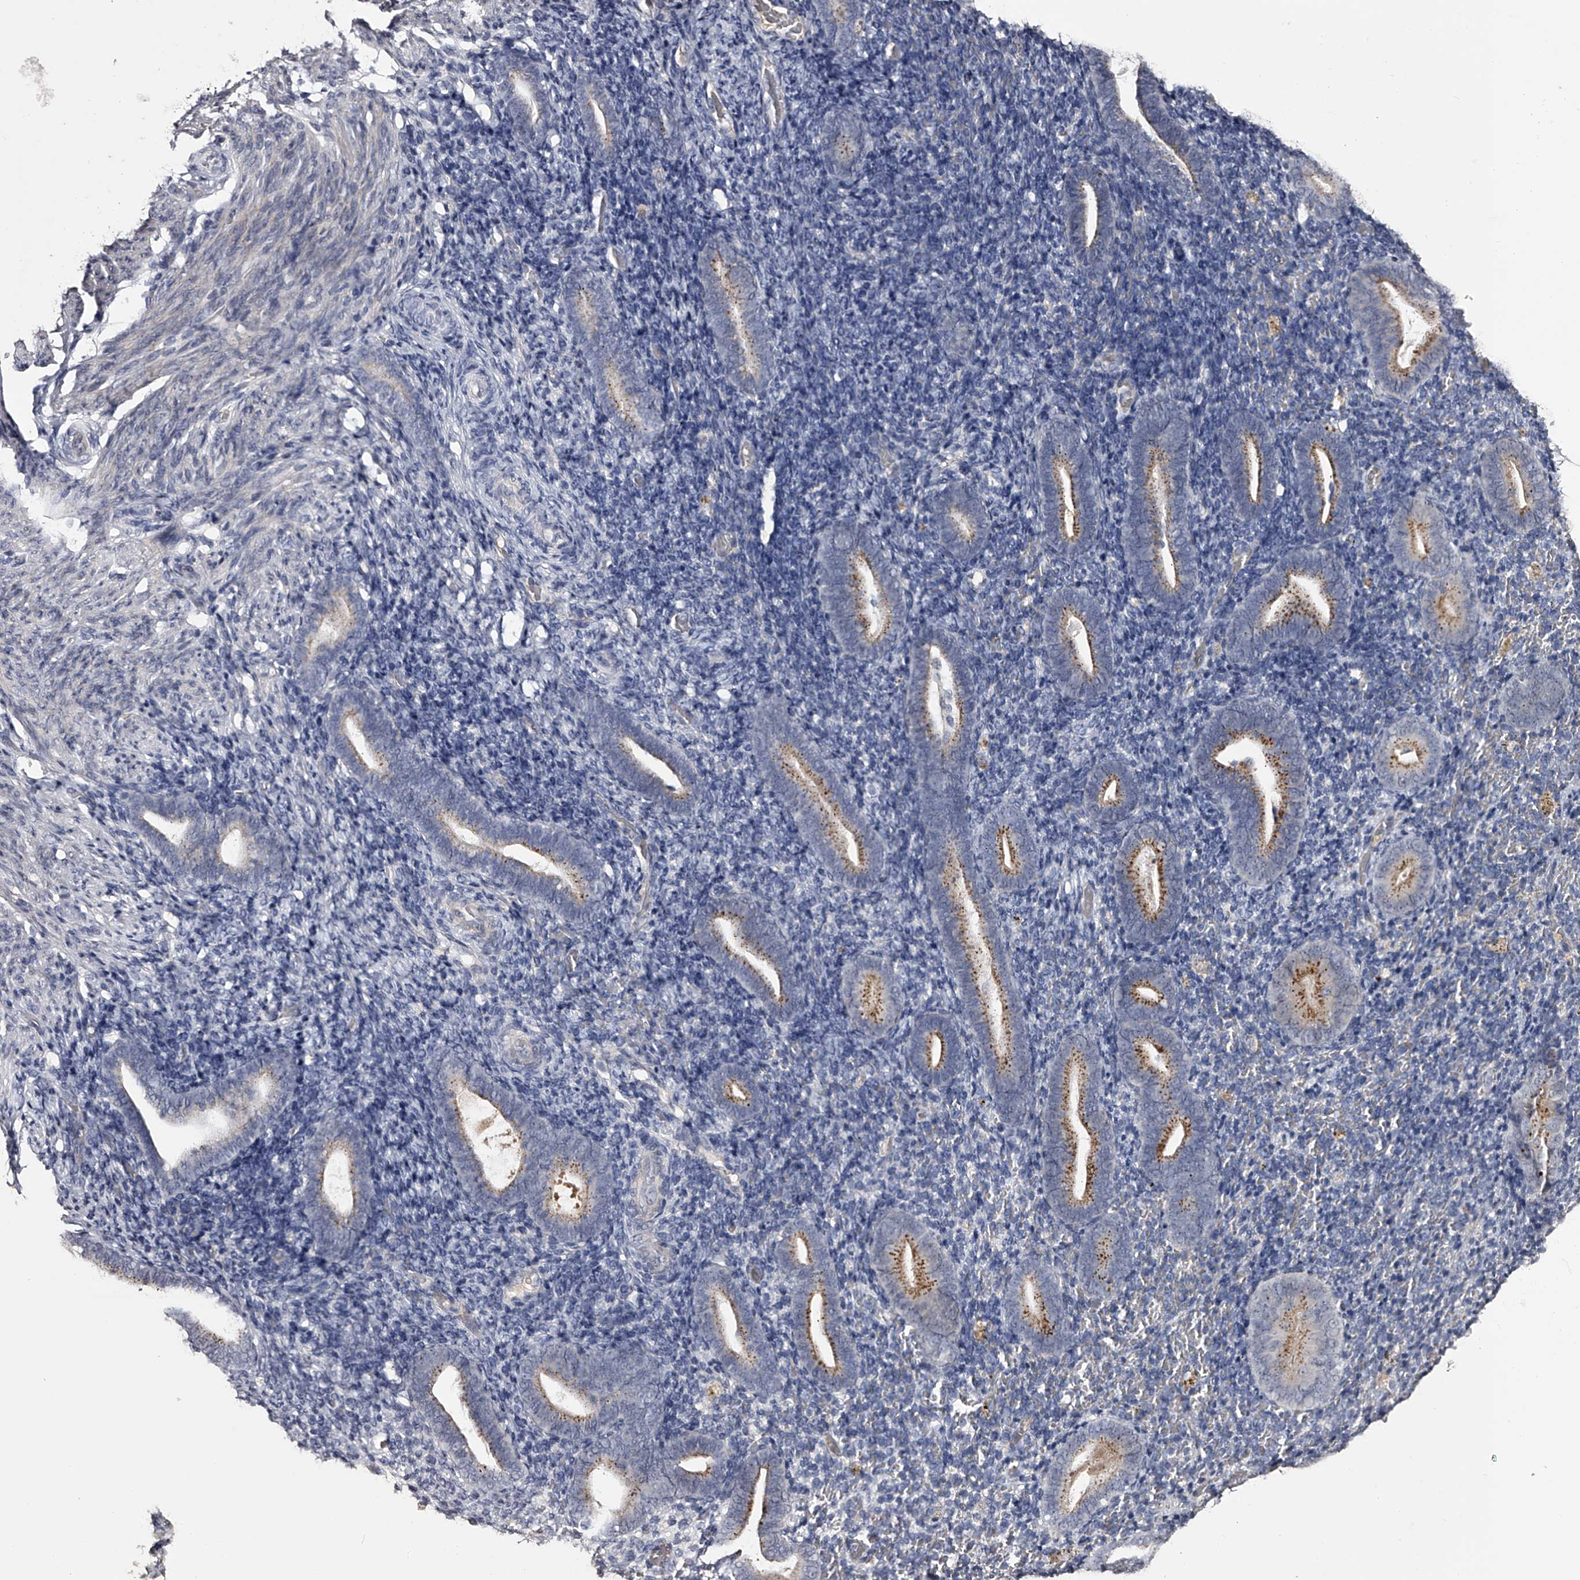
{"staining": {"intensity": "negative", "quantity": "none", "location": "none"}, "tissue": "endometrium", "cell_type": "Cells in endometrial stroma", "image_type": "normal", "snomed": [{"axis": "morphology", "description": "Normal tissue, NOS"}, {"axis": "topography", "description": "Endometrium"}], "caption": "Protein analysis of benign endometrium reveals no significant positivity in cells in endometrial stroma. Brightfield microscopy of IHC stained with DAB (brown) and hematoxylin (blue), captured at high magnification.", "gene": "MDN1", "patient": {"sex": "female", "age": 51}}